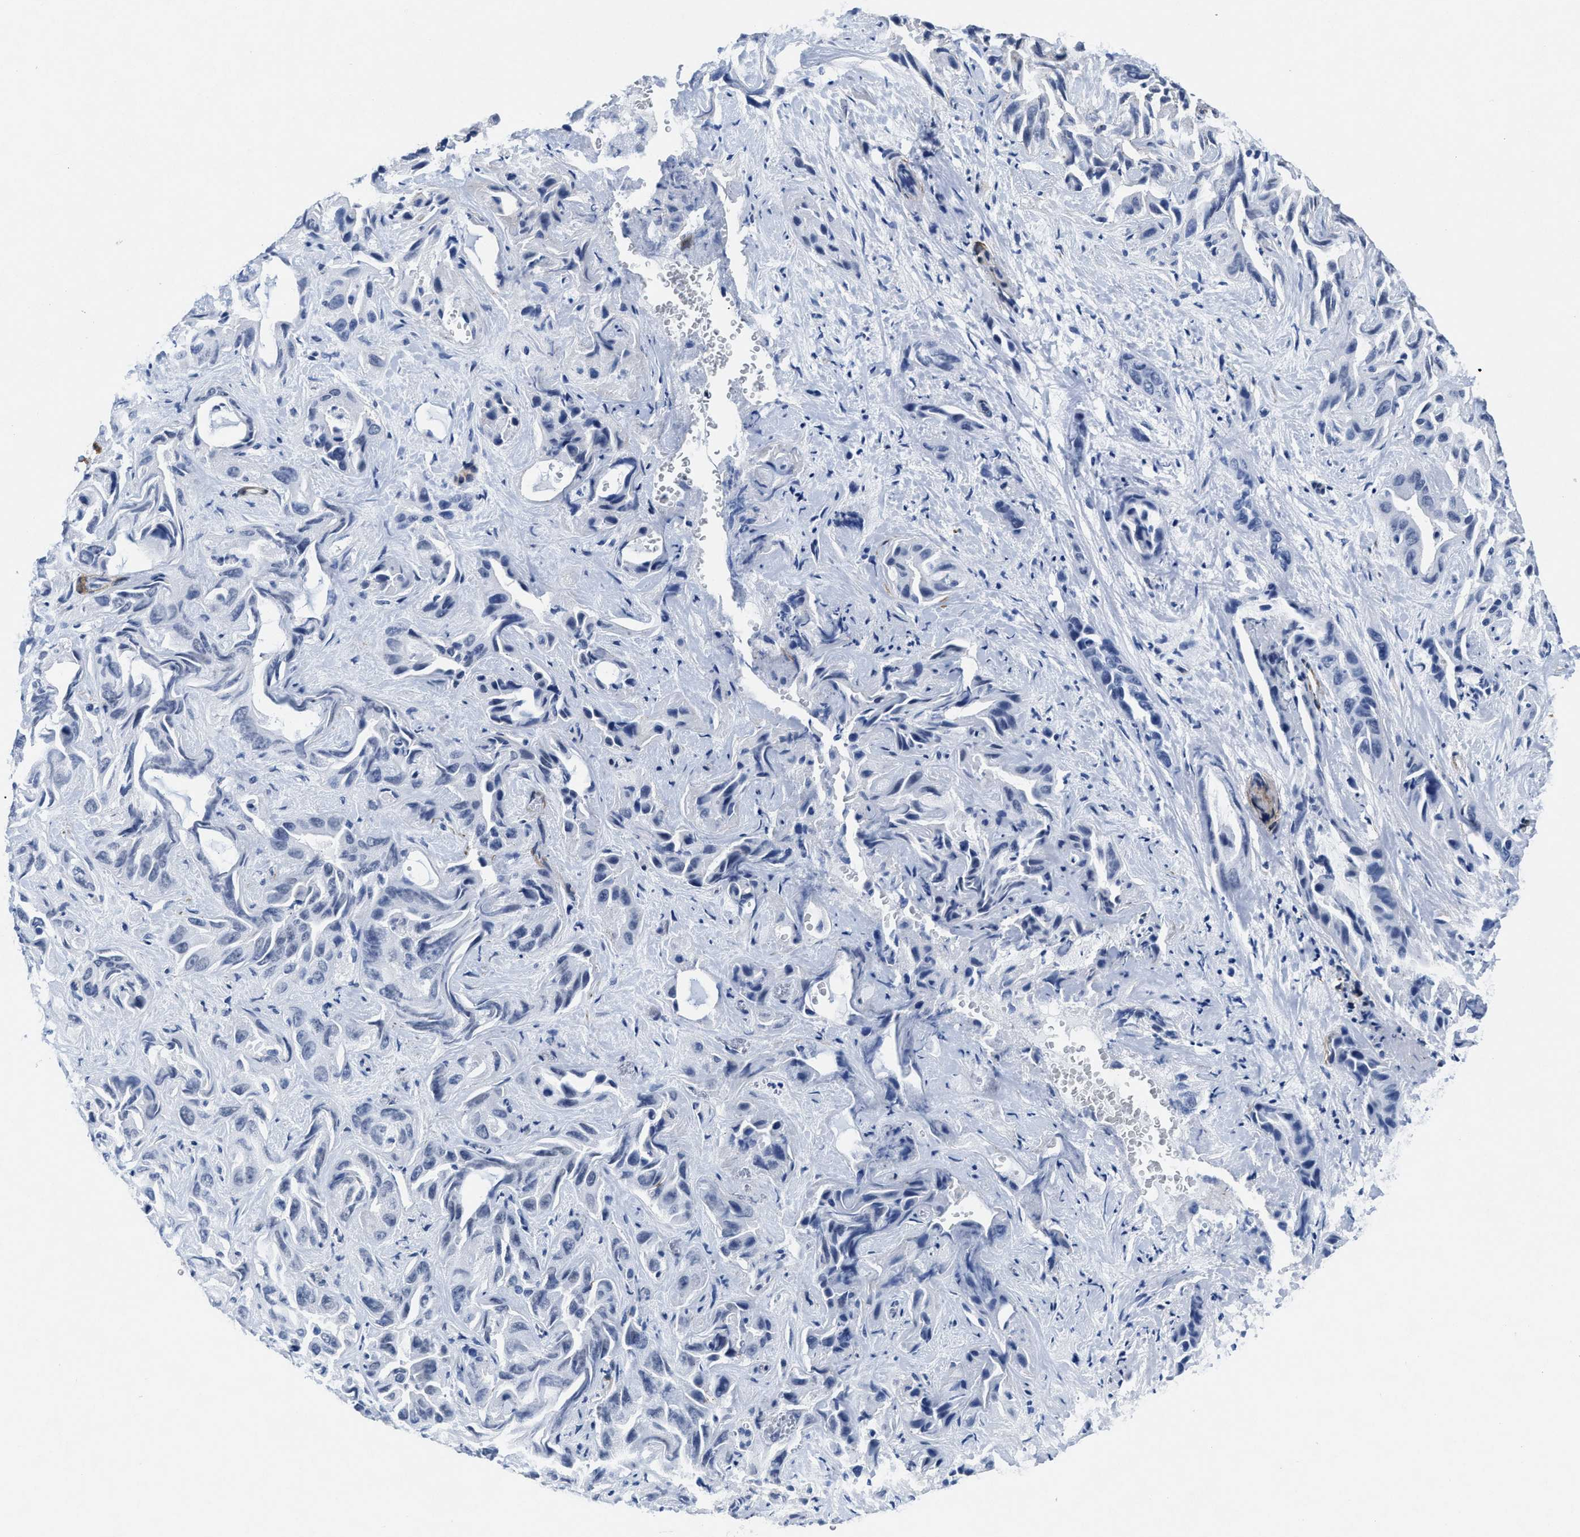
{"staining": {"intensity": "negative", "quantity": "none", "location": "none"}, "tissue": "liver cancer", "cell_type": "Tumor cells", "image_type": "cancer", "snomed": [{"axis": "morphology", "description": "Cholangiocarcinoma"}, {"axis": "topography", "description": "Liver"}], "caption": "Tumor cells show no significant staining in liver cancer.", "gene": "ID3", "patient": {"sex": "female", "age": 52}}